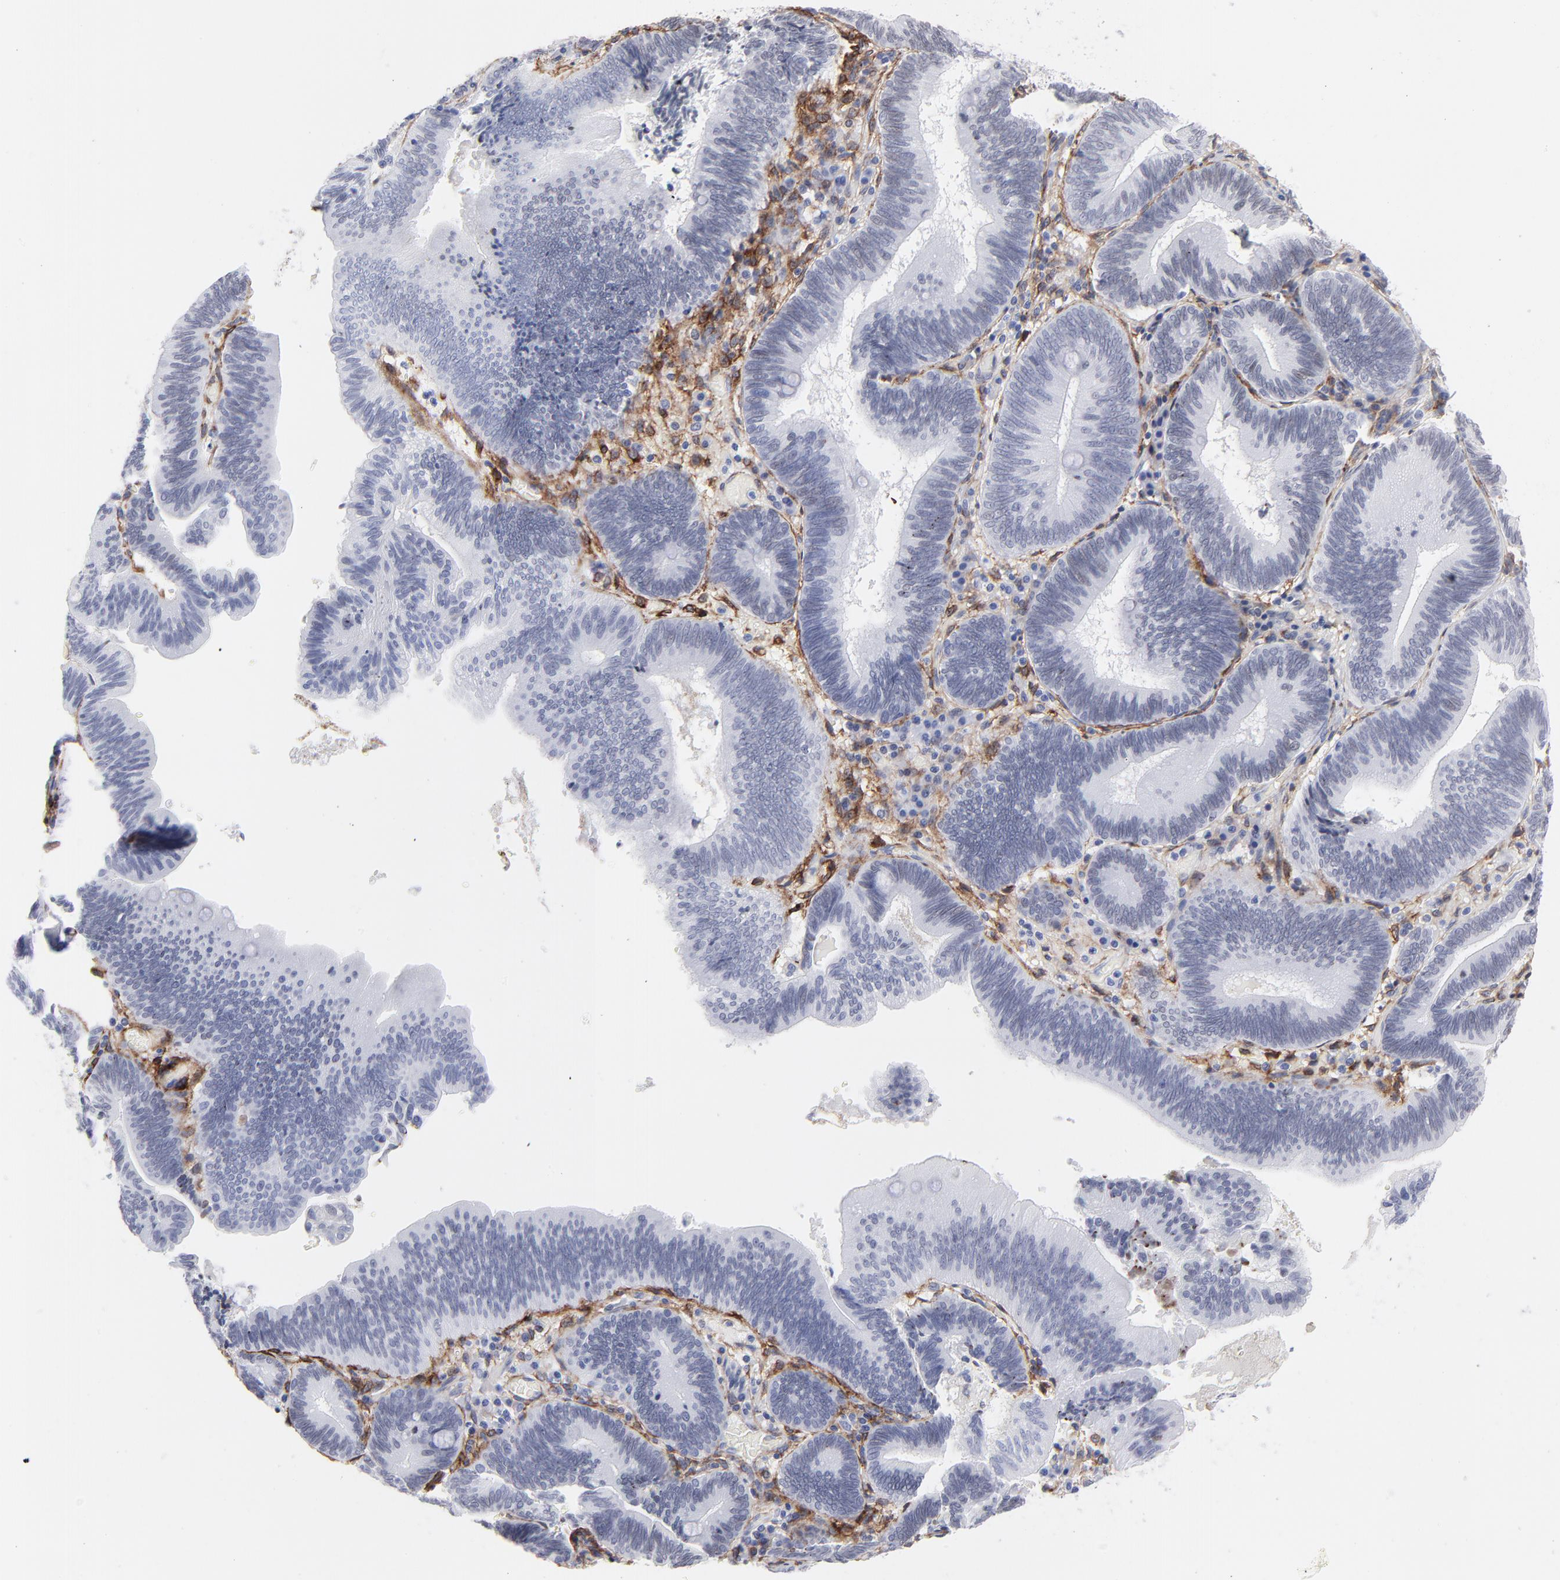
{"staining": {"intensity": "negative", "quantity": "none", "location": "none"}, "tissue": "pancreatic cancer", "cell_type": "Tumor cells", "image_type": "cancer", "snomed": [{"axis": "morphology", "description": "Adenocarcinoma, NOS"}, {"axis": "topography", "description": "Pancreas"}], "caption": "Immunohistochemistry (IHC) of pancreatic cancer displays no expression in tumor cells.", "gene": "PDGFRB", "patient": {"sex": "male", "age": 82}}